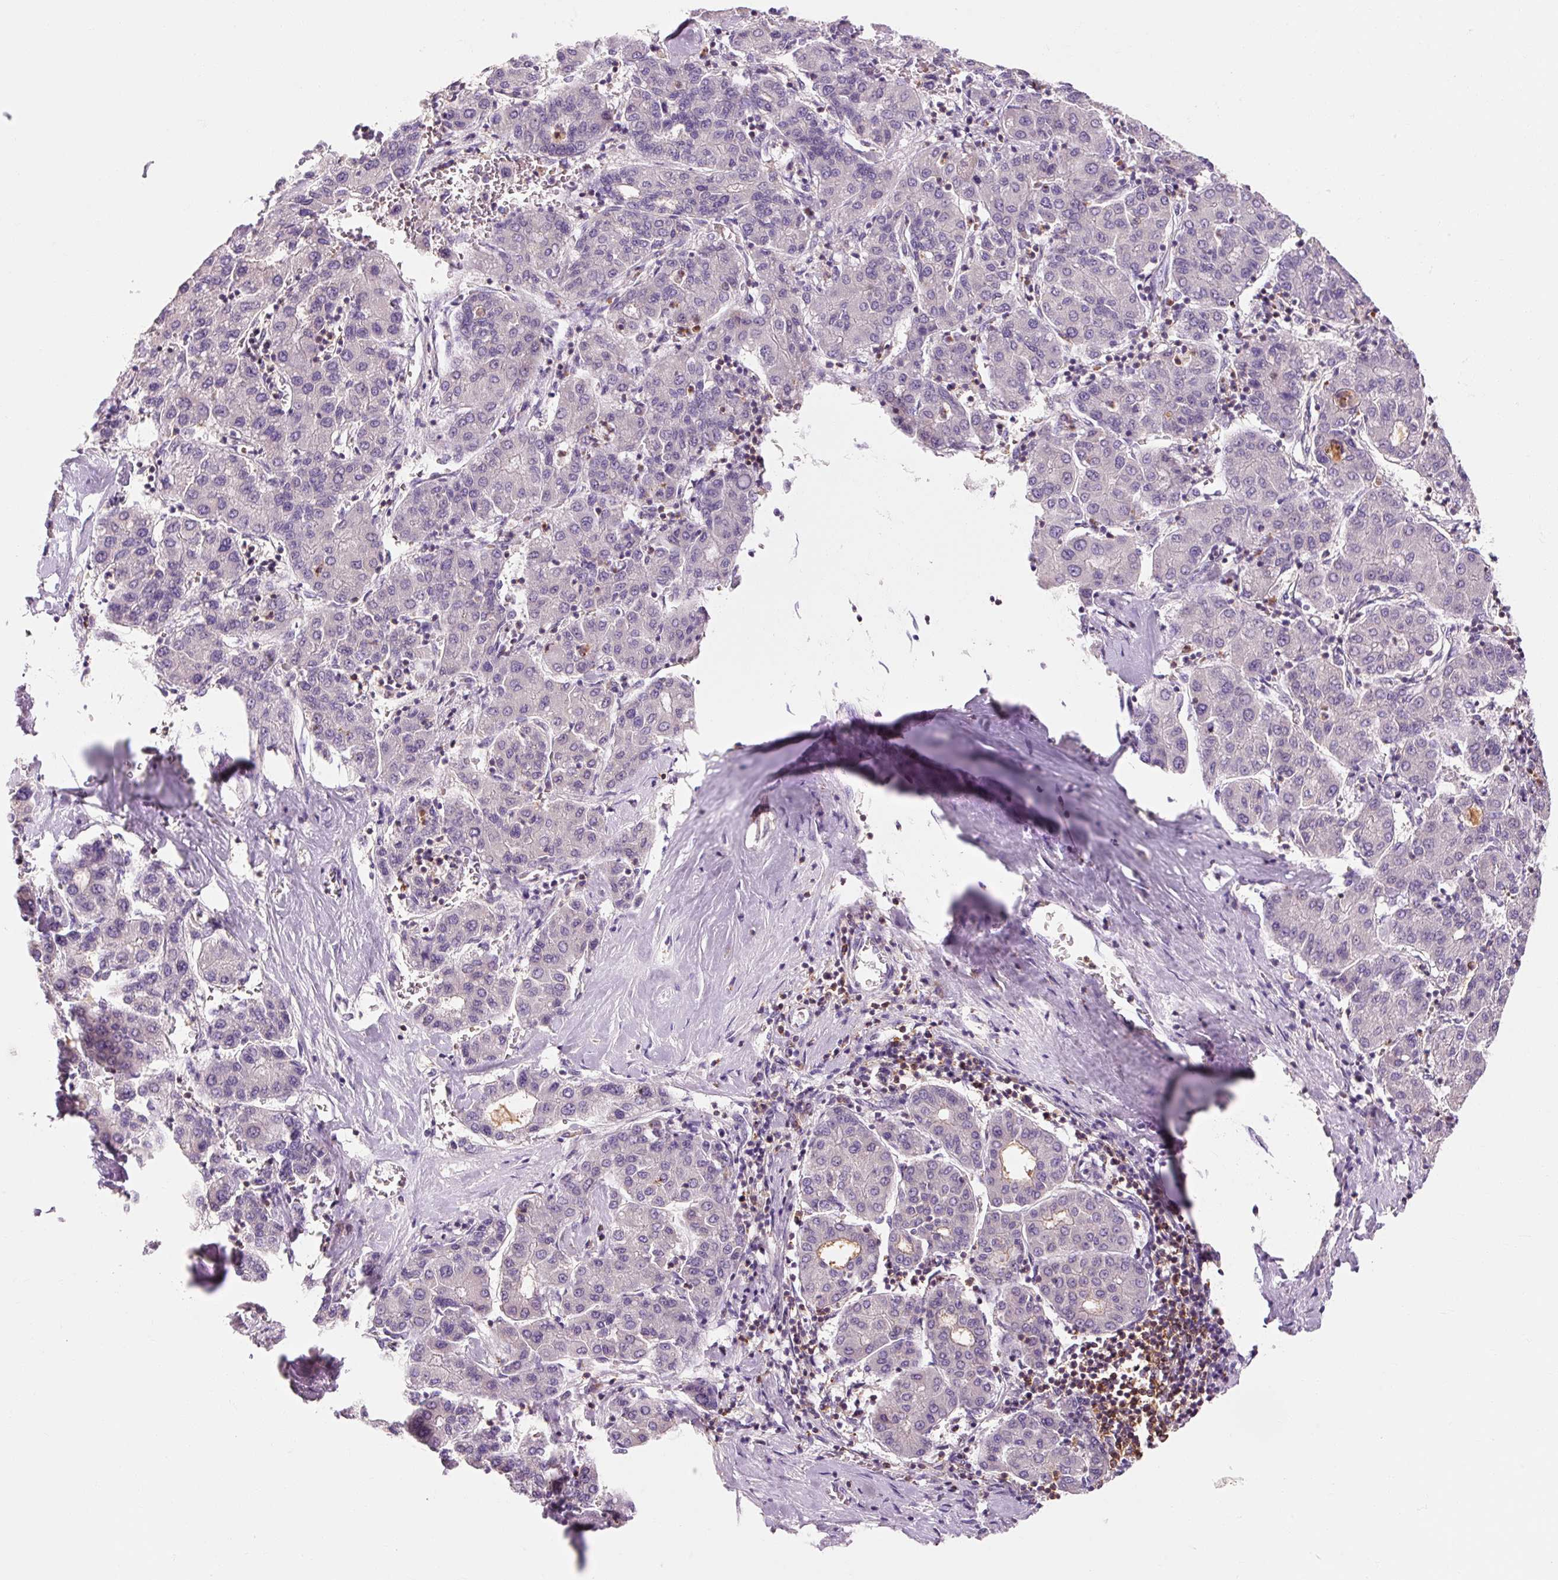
{"staining": {"intensity": "negative", "quantity": "none", "location": "none"}, "tissue": "liver cancer", "cell_type": "Tumor cells", "image_type": "cancer", "snomed": [{"axis": "morphology", "description": "Carcinoma, Hepatocellular, NOS"}, {"axis": "topography", "description": "Liver"}], "caption": "There is no significant expression in tumor cells of liver cancer (hepatocellular carcinoma).", "gene": "OR8K1", "patient": {"sex": "male", "age": 65}}